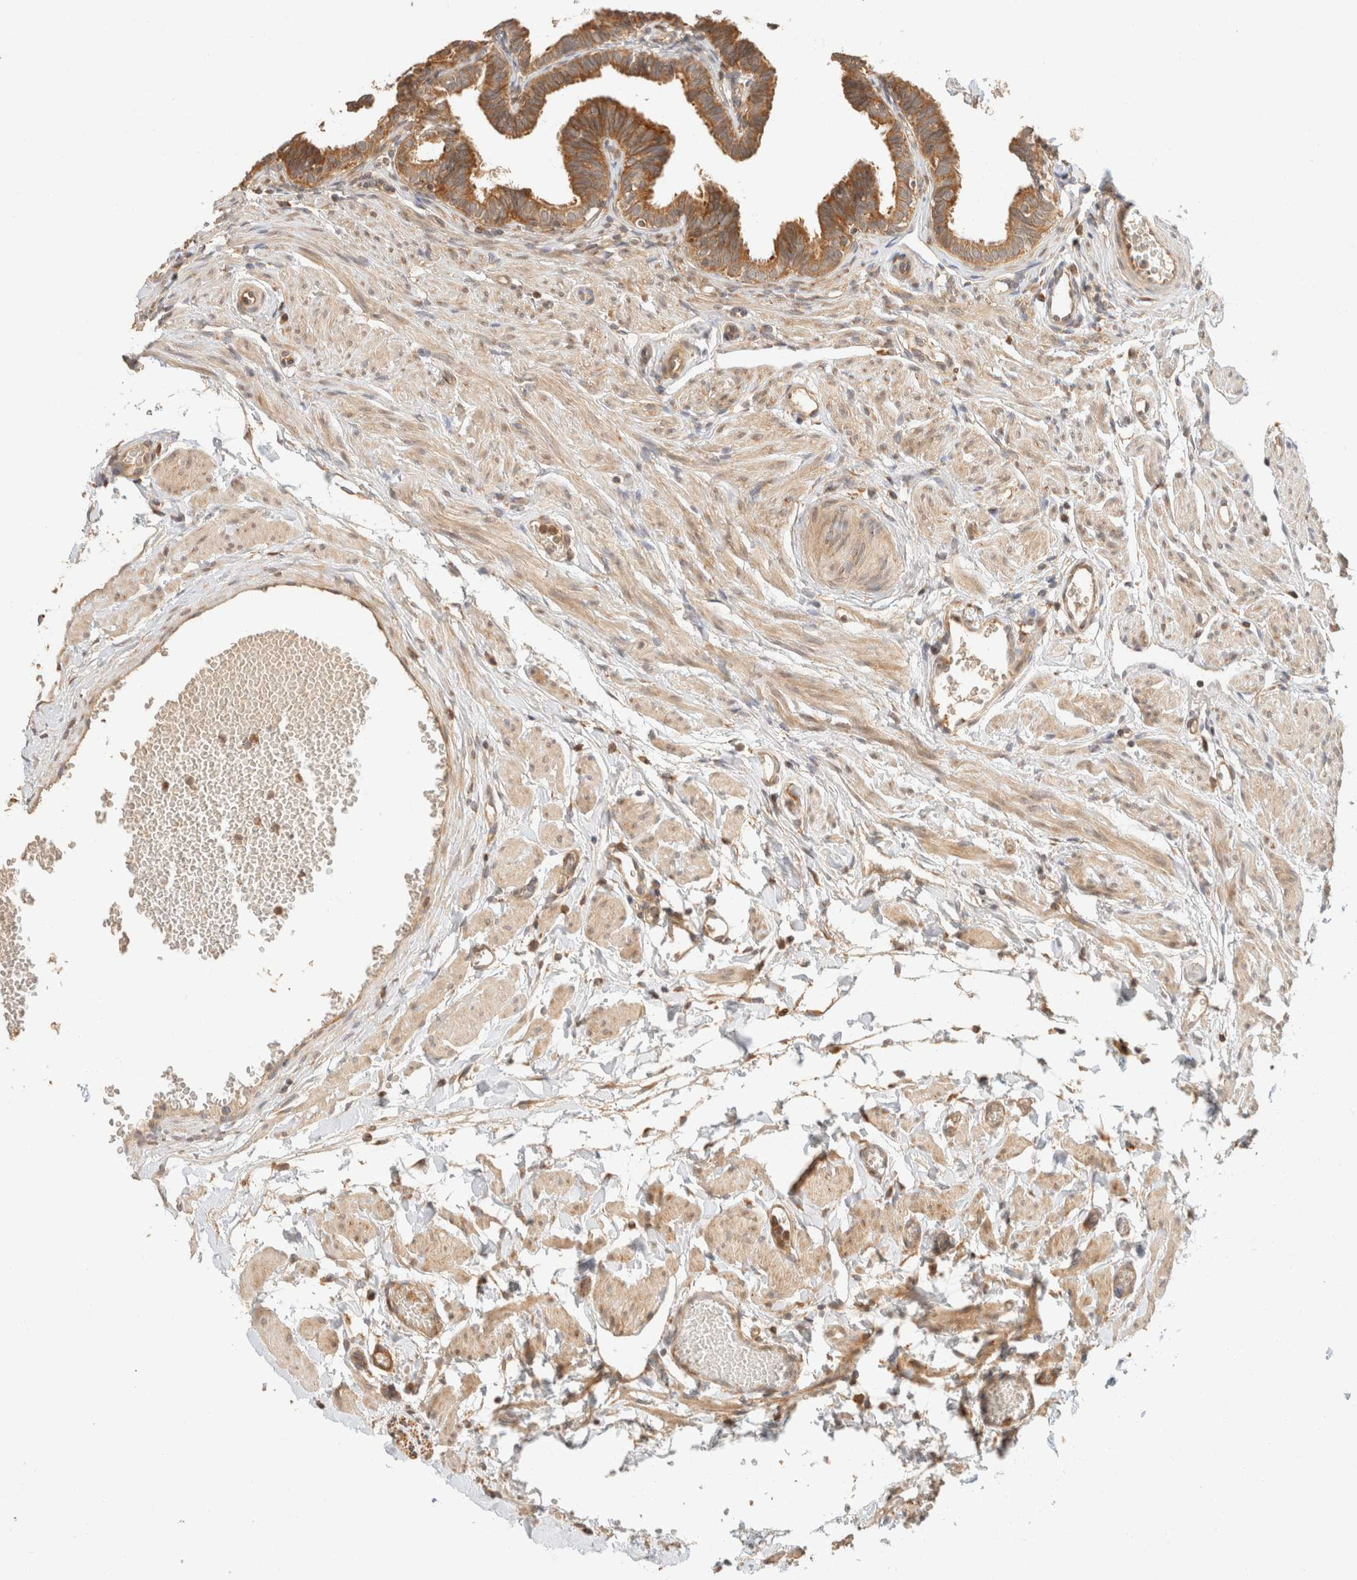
{"staining": {"intensity": "moderate", "quantity": ">75%", "location": "cytoplasmic/membranous"}, "tissue": "fallopian tube", "cell_type": "Glandular cells", "image_type": "normal", "snomed": [{"axis": "morphology", "description": "Normal tissue, NOS"}, {"axis": "topography", "description": "Fallopian tube"}, {"axis": "topography", "description": "Ovary"}], "caption": "Moderate cytoplasmic/membranous protein staining is seen in about >75% of glandular cells in fallopian tube.", "gene": "TACC1", "patient": {"sex": "female", "age": 23}}